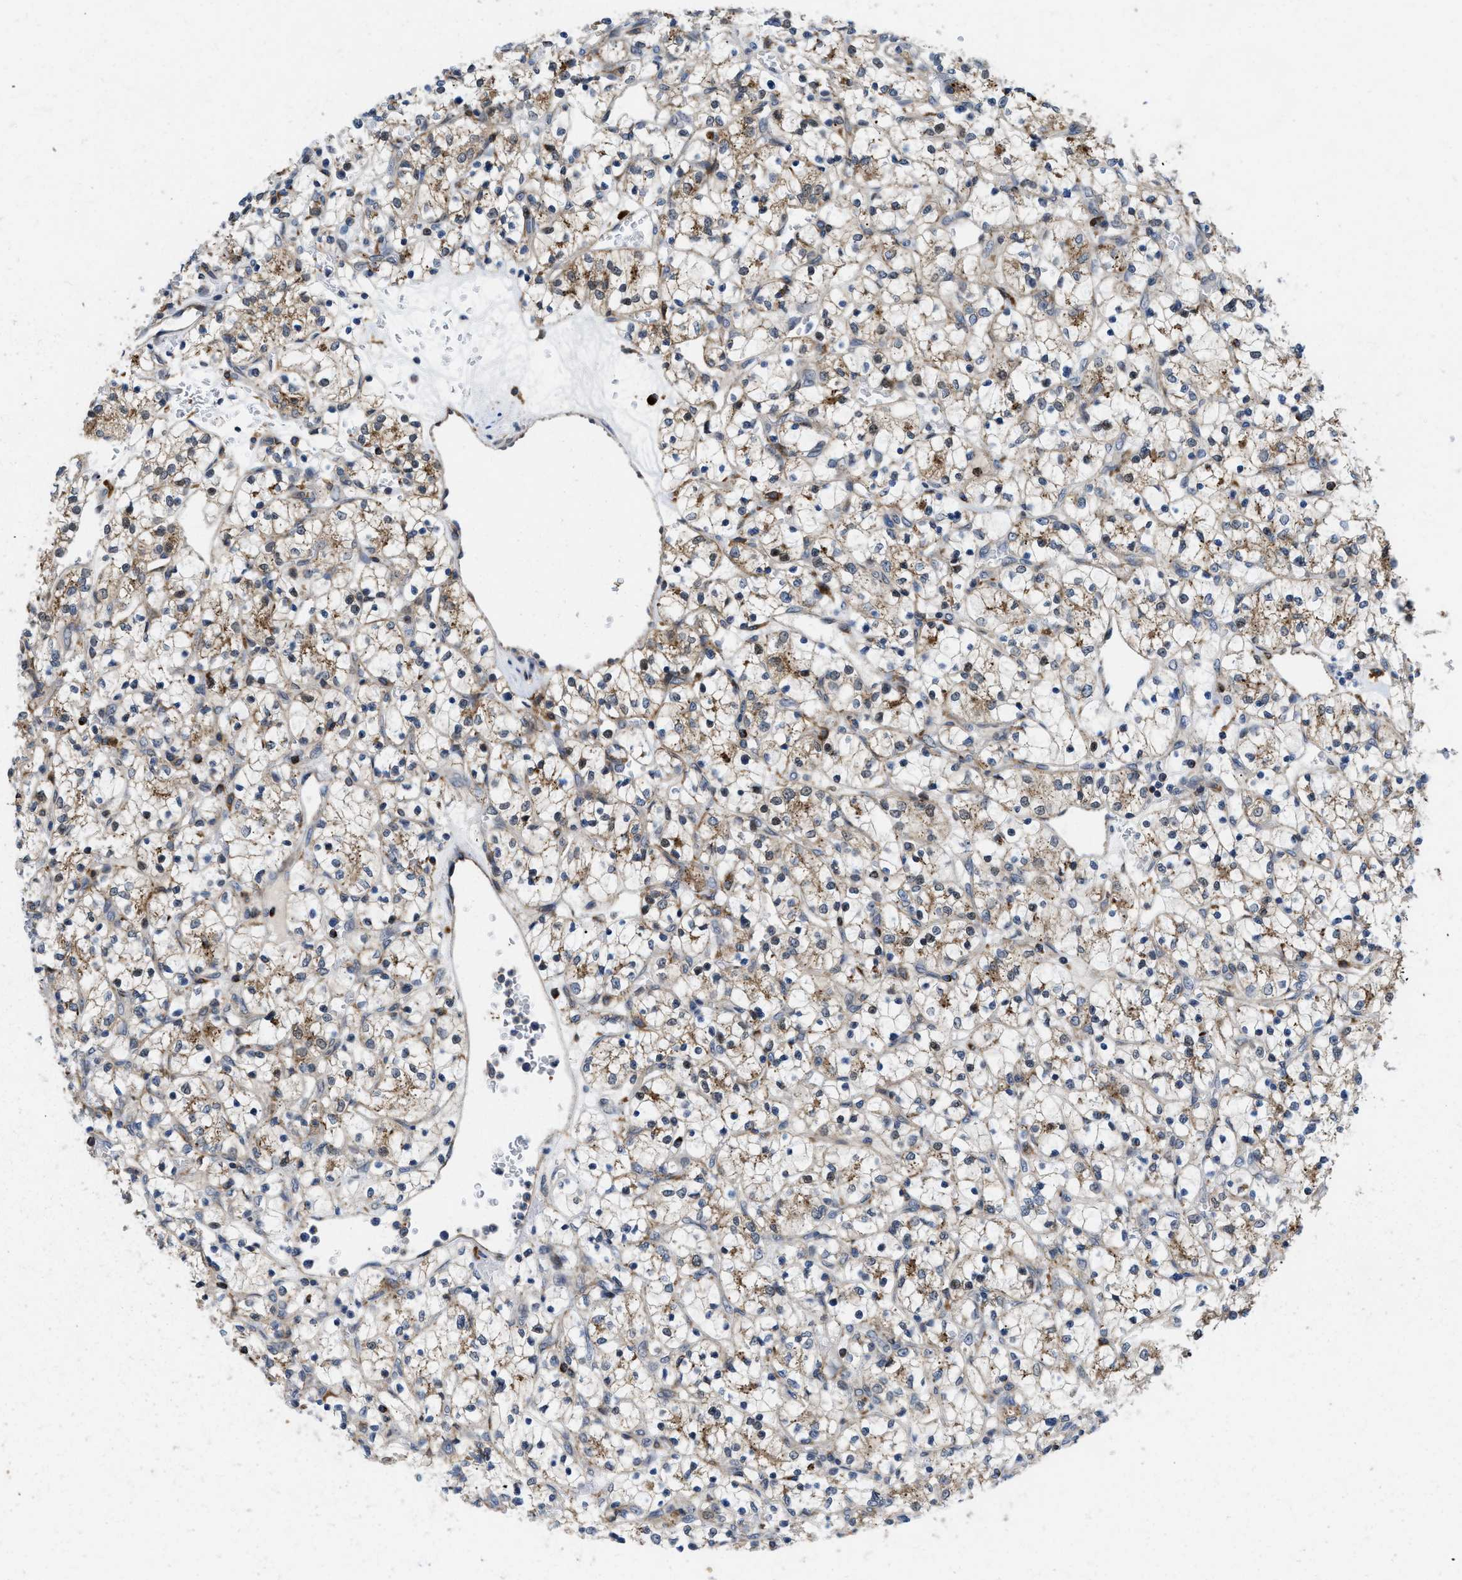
{"staining": {"intensity": "weak", "quantity": ">75%", "location": "cytoplasmic/membranous"}, "tissue": "renal cancer", "cell_type": "Tumor cells", "image_type": "cancer", "snomed": [{"axis": "morphology", "description": "Adenocarcinoma, NOS"}, {"axis": "topography", "description": "Kidney"}], "caption": "An image of renal adenocarcinoma stained for a protein demonstrates weak cytoplasmic/membranous brown staining in tumor cells.", "gene": "ENPP4", "patient": {"sex": "female", "age": 69}}